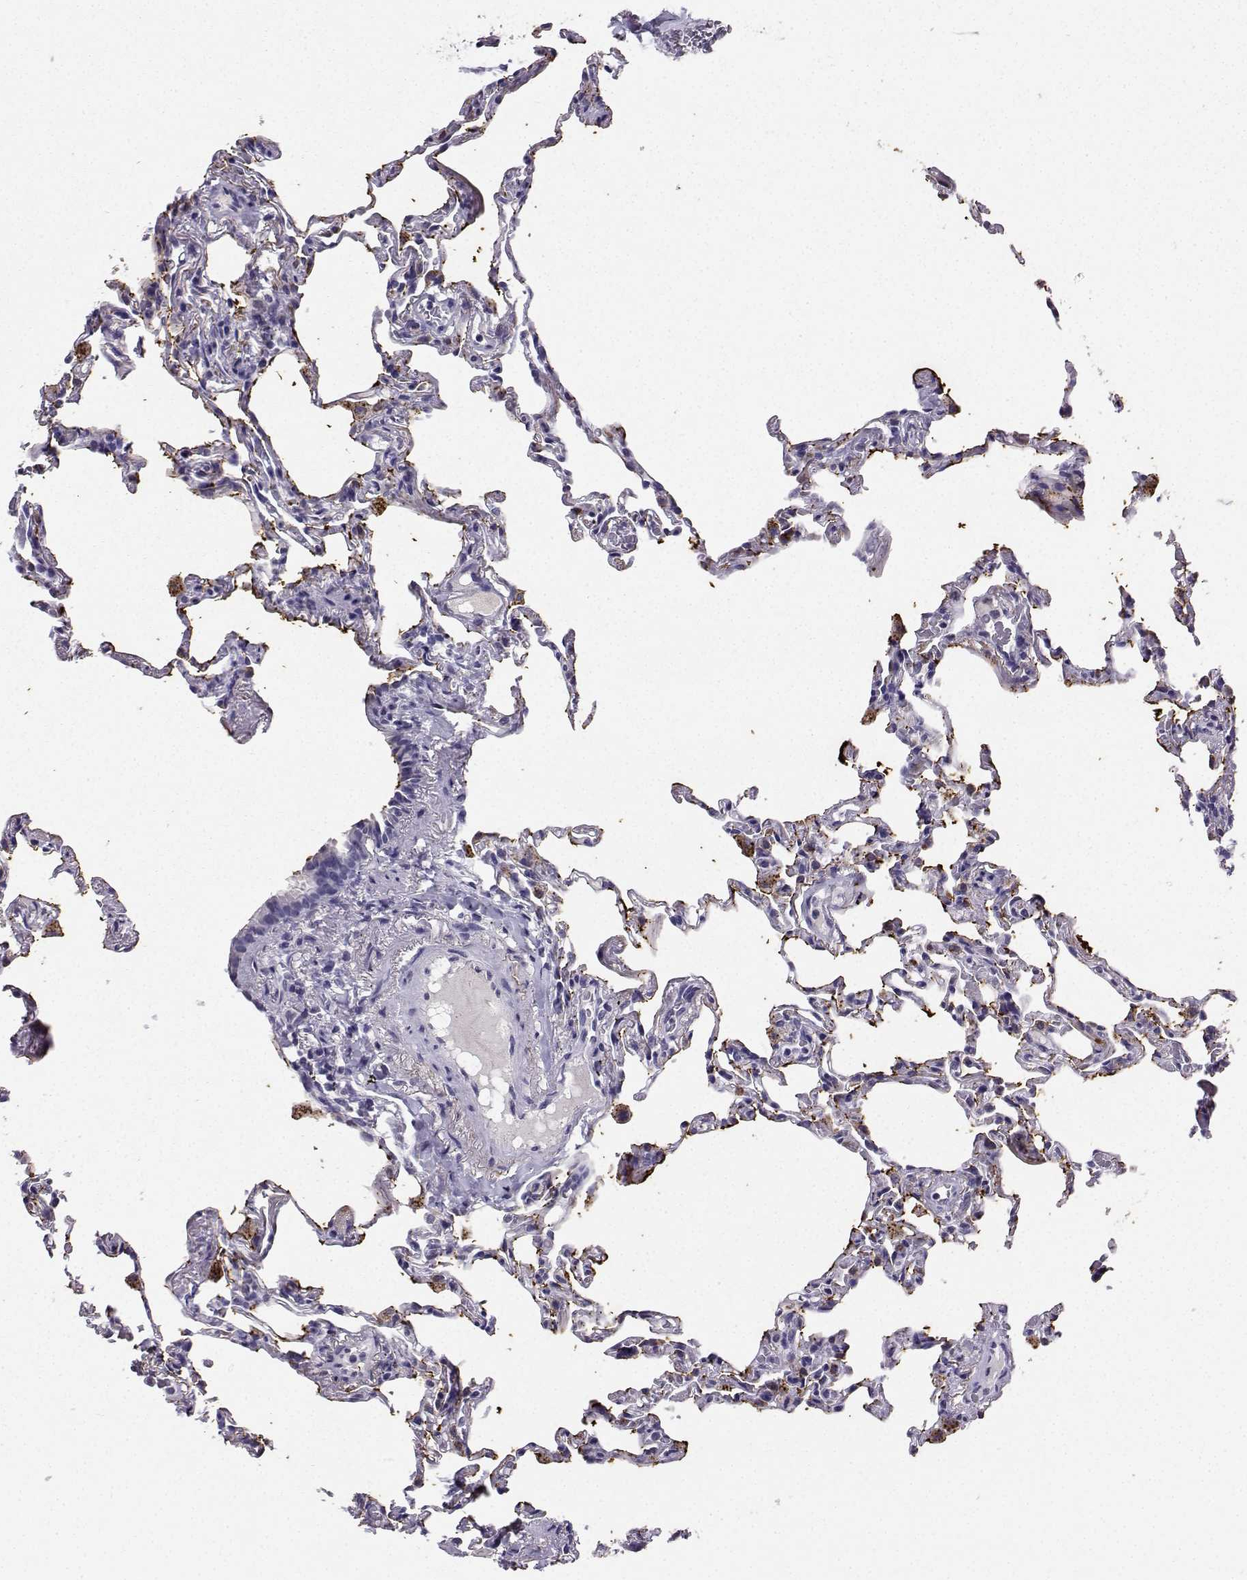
{"staining": {"intensity": "weak", "quantity": "<25%", "location": "cytoplasmic/membranous"}, "tissue": "lung", "cell_type": "Alveolar cells", "image_type": "normal", "snomed": [{"axis": "morphology", "description": "Normal tissue, NOS"}, {"axis": "topography", "description": "Lung"}], "caption": "Alveolar cells are negative for protein expression in normal human lung.", "gene": "SPAG11A", "patient": {"sex": "female", "age": 57}}